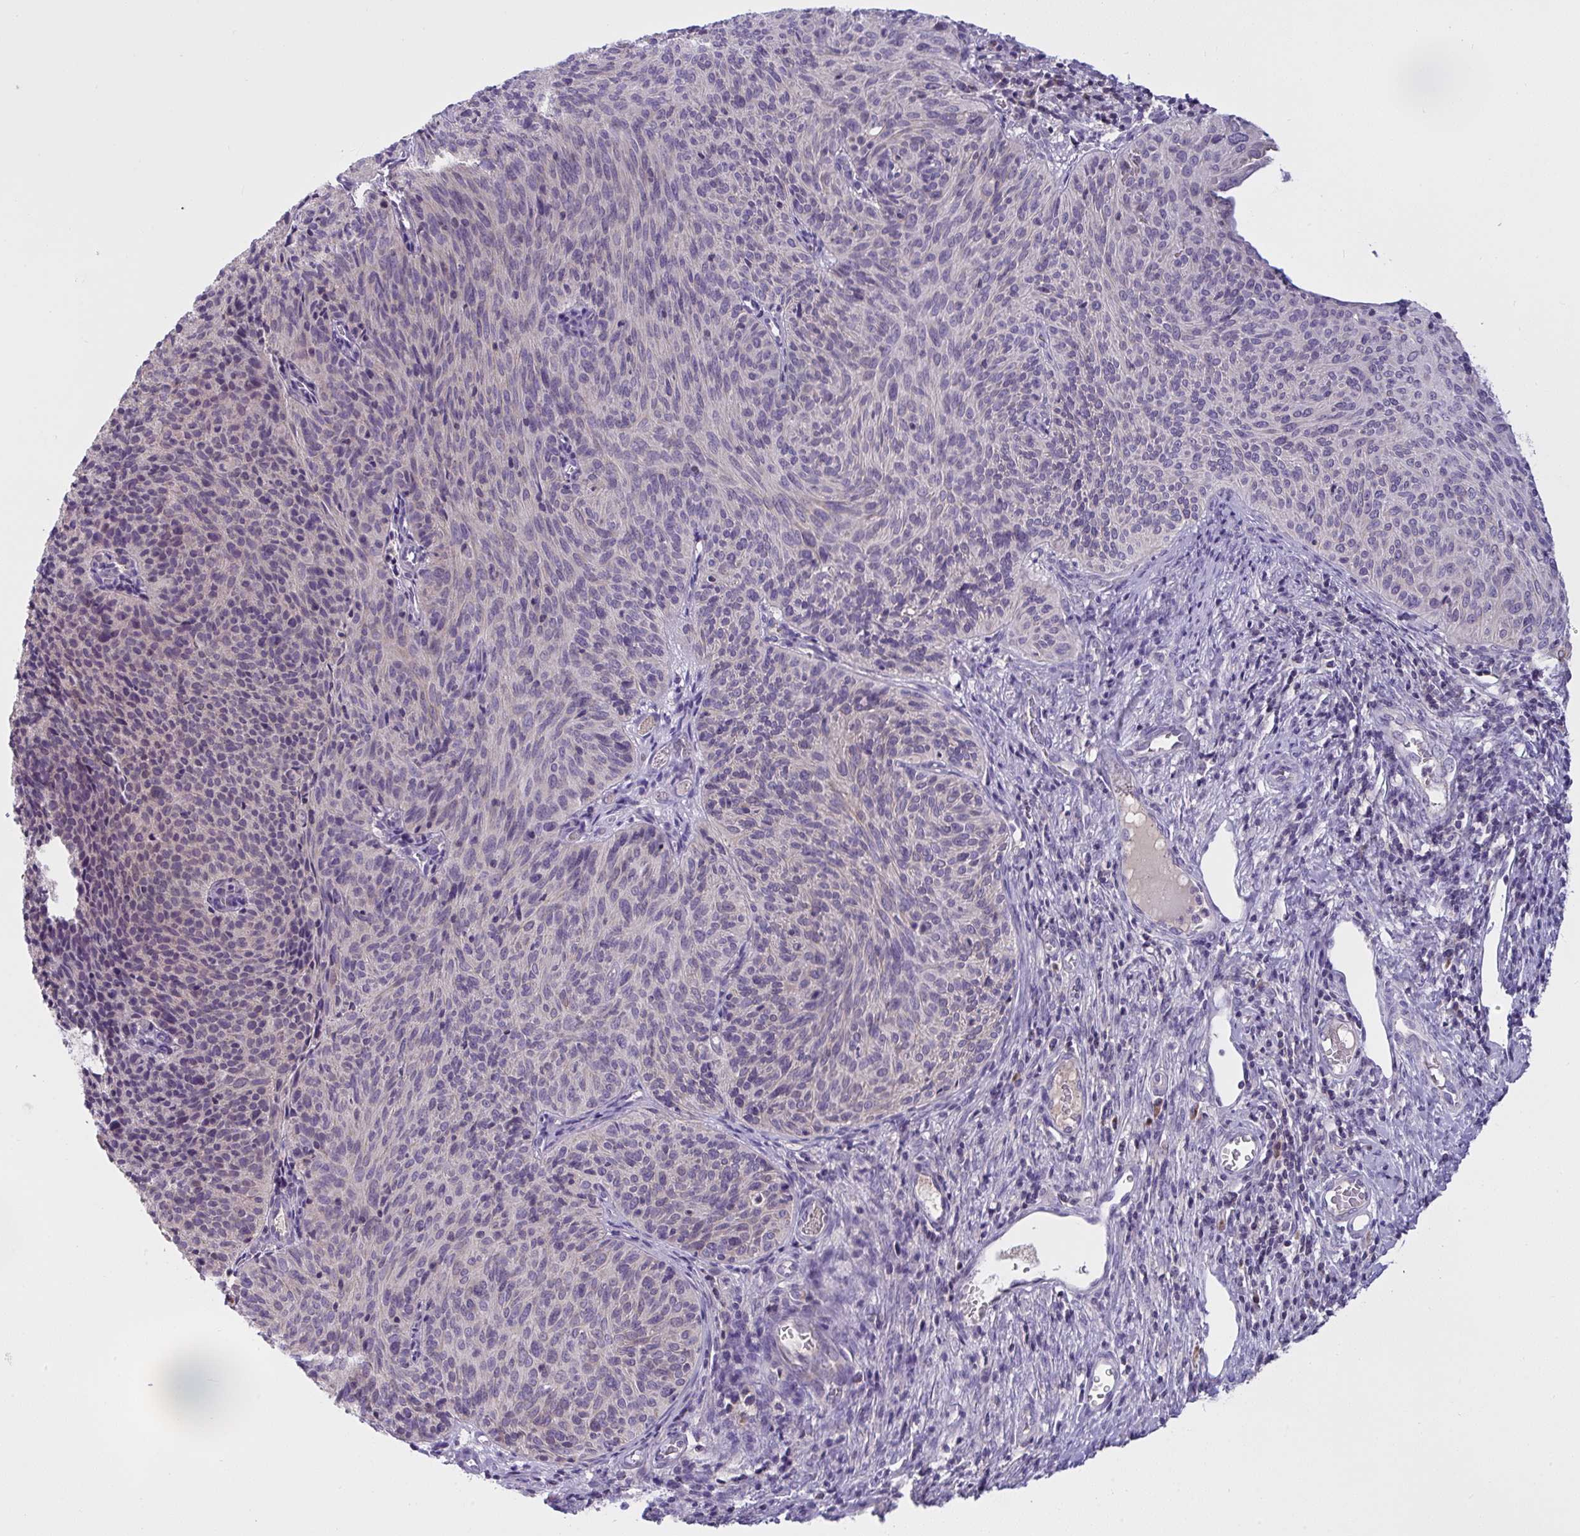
{"staining": {"intensity": "negative", "quantity": "none", "location": "none"}, "tissue": "cervical cancer", "cell_type": "Tumor cells", "image_type": "cancer", "snomed": [{"axis": "morphology", "description": "Squamous cell carcinoma, NOS"}, {"axis": "topography", "description": "Cervix"}], "caption": "Immunohistochemistry of human cervical squamous cell carcinoma shows no expression in tumor cells.", "gene": "TMEM41A", "patient": {"sex": "female", "age": 49}}